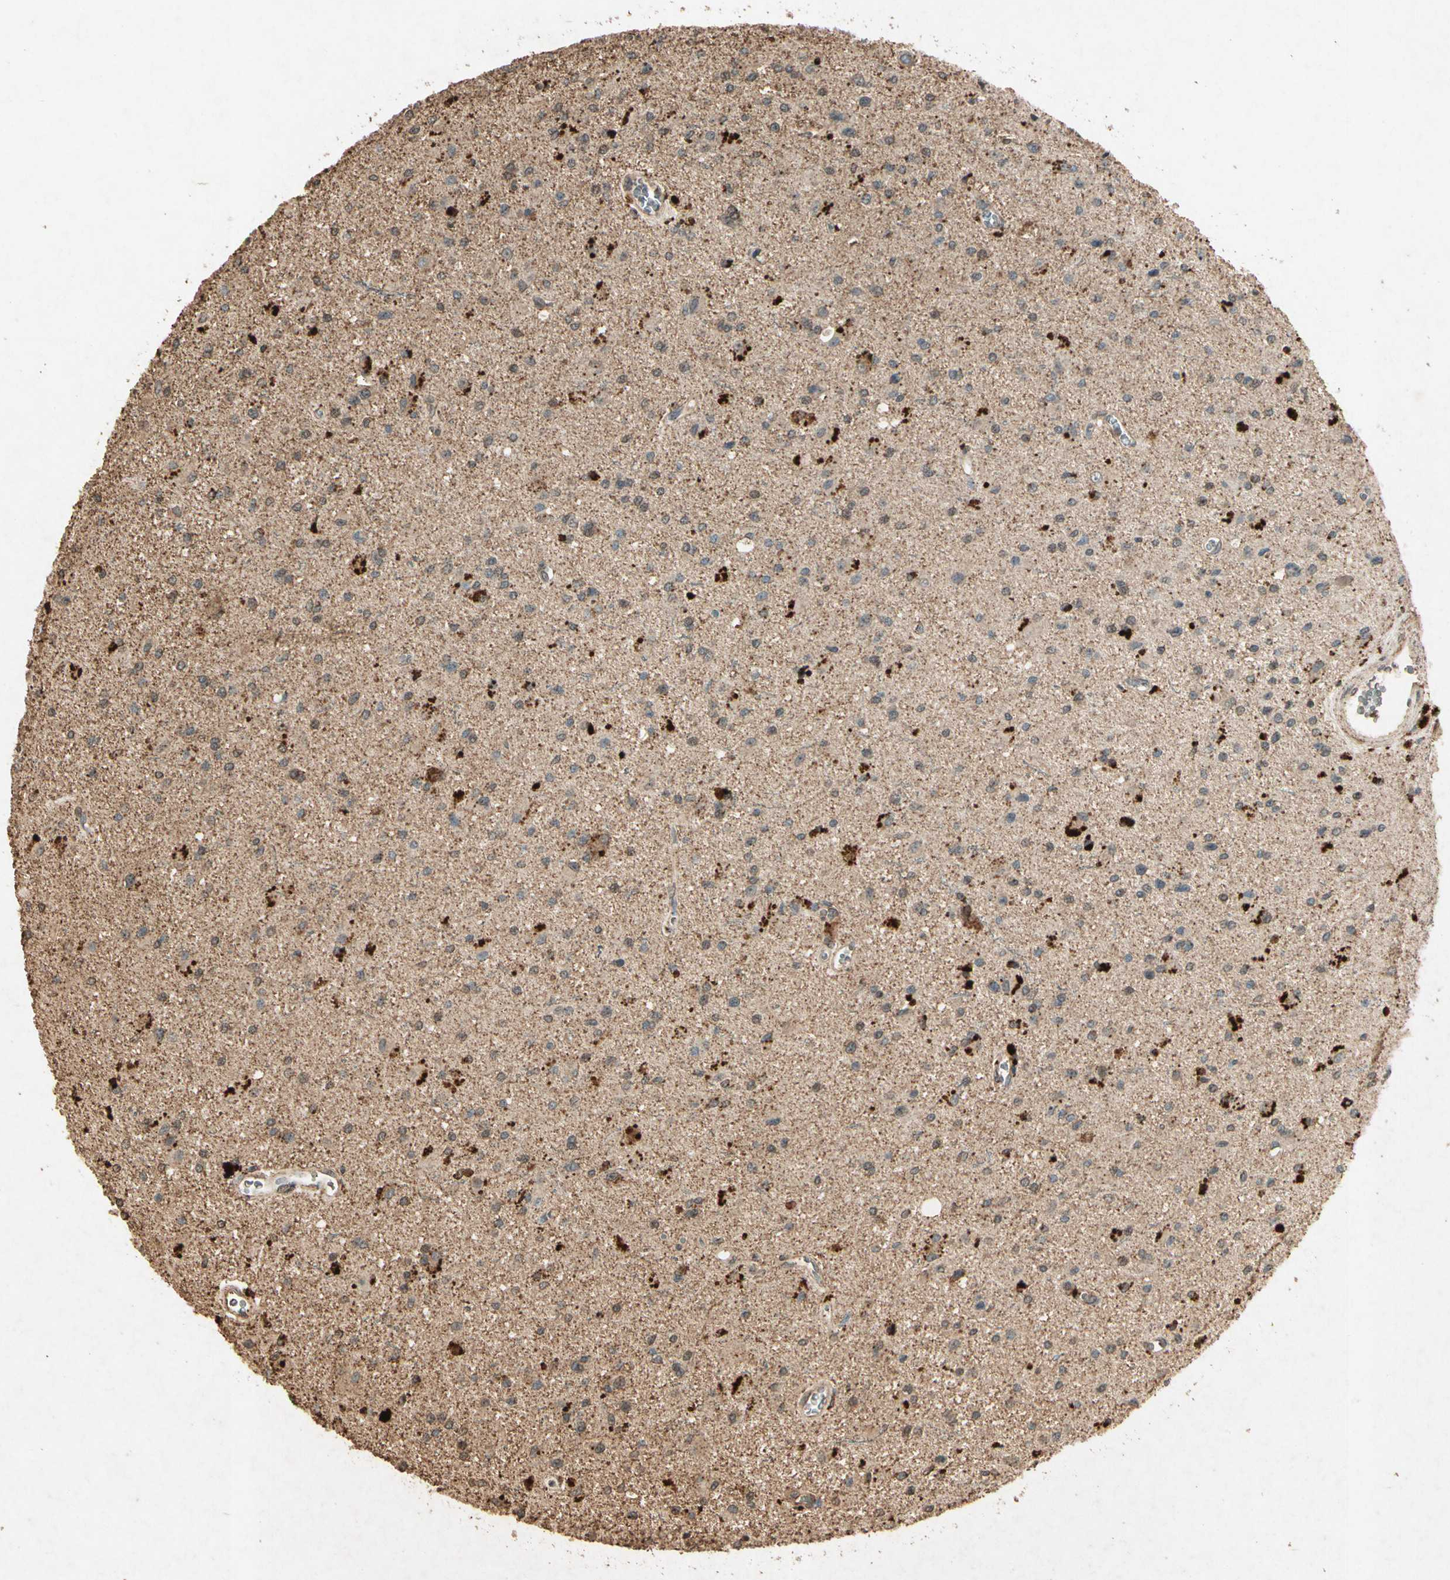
{"staining": {"intensity": "moderate", "quantity": ">75%", "location": "cytoplasmic/membranous"}, "tissue": "glioma", "cell_type": "Tumor cells", "image_type": "cancer", "snomed": [{"axis": "morphology", "description": "Glioma, malignant, Low grade"}, {"axis": "topography", "description": "Brain"}], "caption": "Tumor cells show medium levels of moderate cytoplasmic/membranous positivity in approximately >75% of cells in human low-grade glioma (malignant).", "gene": "GC", "patient": {"sex": "male", "age": 58}}